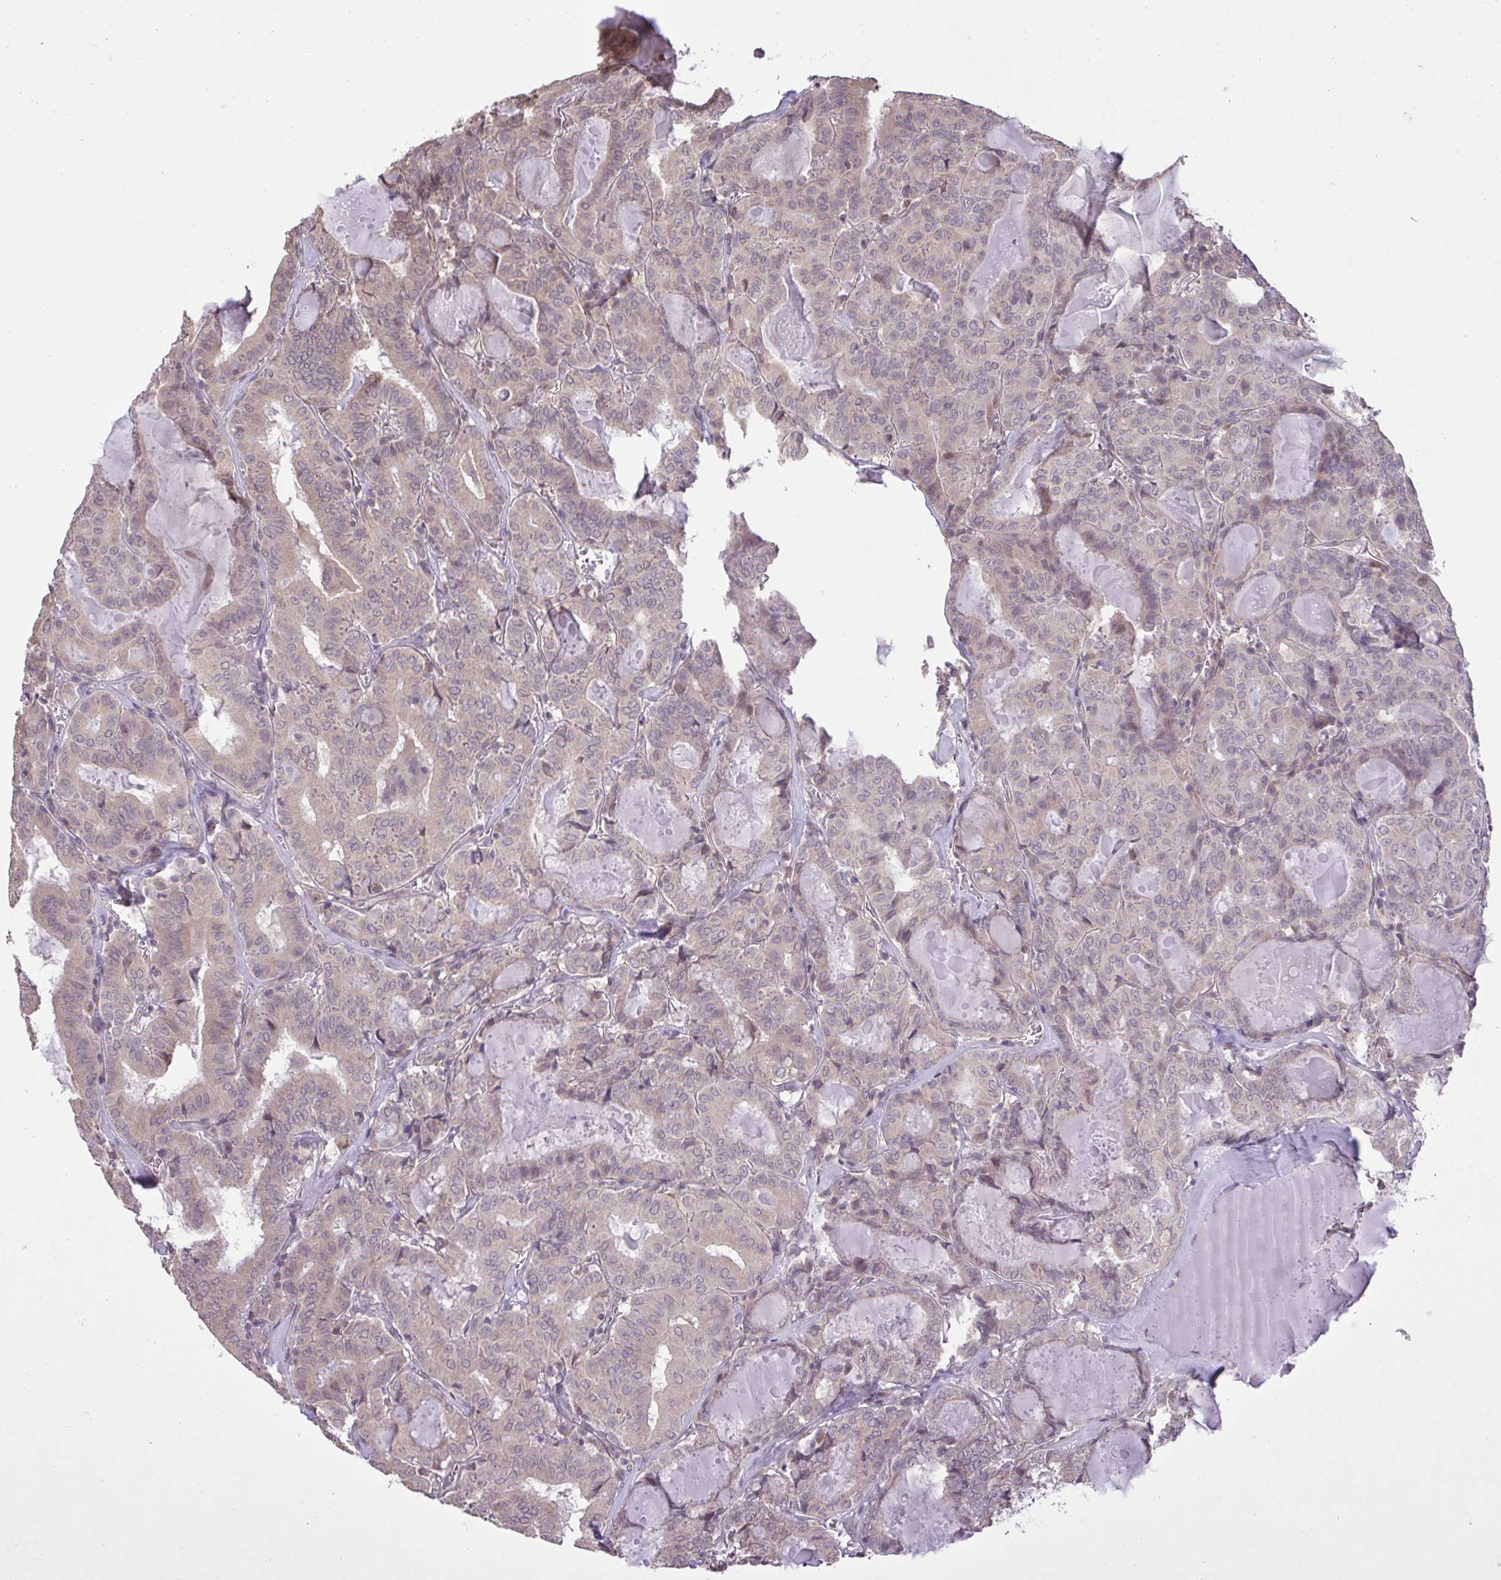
{"staining": {"intensity": "weak", "quantity": "25%-75%", "location": "cytoplasmic/membranous"}, "tissue": "thyroid cancer", "cell_type": "Tumor cells", "image_type": "cancer", "snomed": [{"axis": "morphology", "description": "Papillary adenocarcinoma, NOS"}, {"axis": "topography", "description": "Thyroid gland"}], "caption": "Protein expression analysis of human thyroid cancer (papillary adenocarcinoma) reveals weak cytoplasmic/membranous expression in approximately 25%-75% of tumor cells.", "gene": "CYP20A1", "patient": {"sex": "female", "age": 72}}